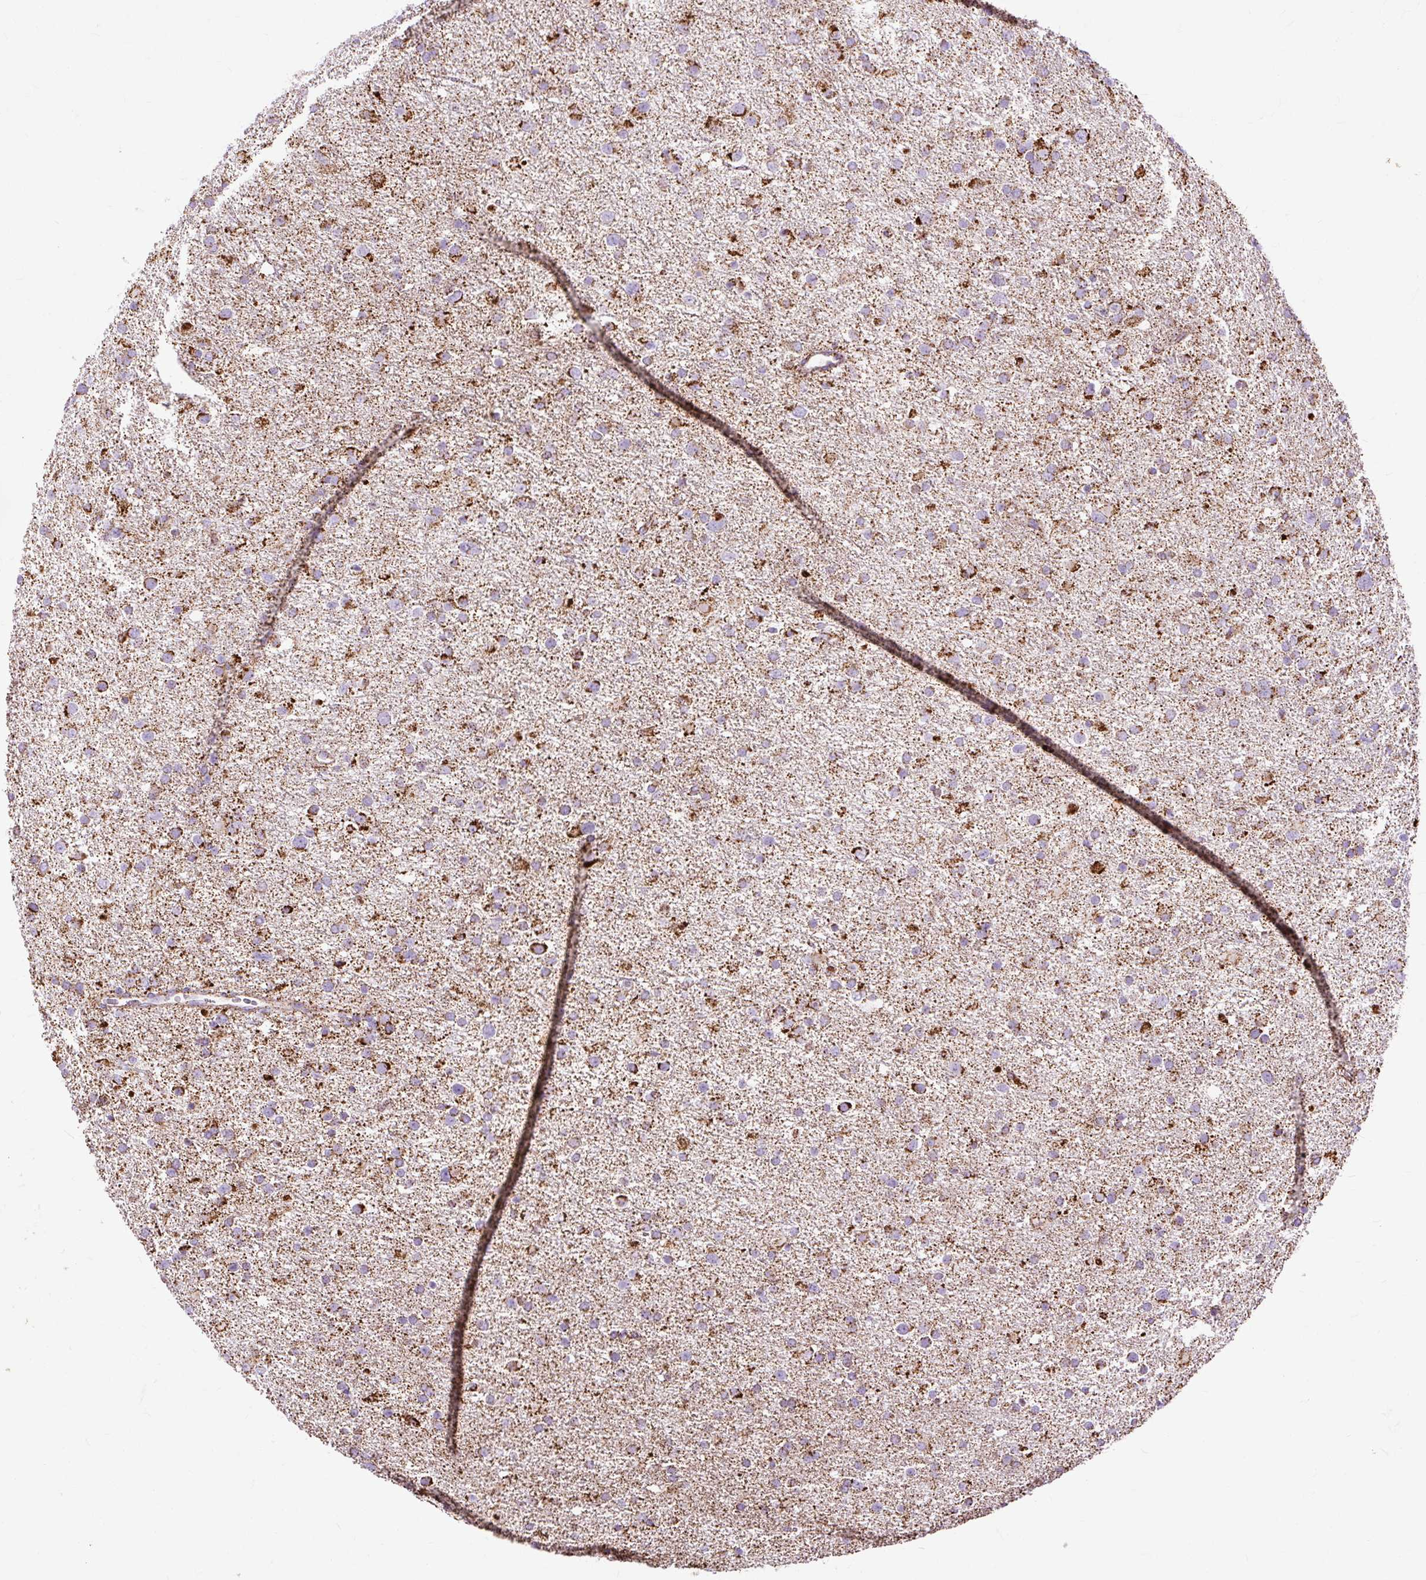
{"staining": {"intensity": "strong", "quantity": ">75%", "location": "cytoplasmic/membranous"}, "tissue": "glioma", "cell_type": "Tumor cells", "image_type": "cancer", "snomed": [{"axis": "morphology", "description": "Glioma, malignant, Low grade"}, {"axis": "topography", "description": "Brain"}], "caption": "The histopathology image displays a brown stain indicating the presence of a protein in the cytoplasmic/membranous of tumor cells in glioma. (brown staining indicates protein expression, while blue staining denotes nuclei).", "gene": "DLAT", "patient": {"sex": "female", "age": 32}}